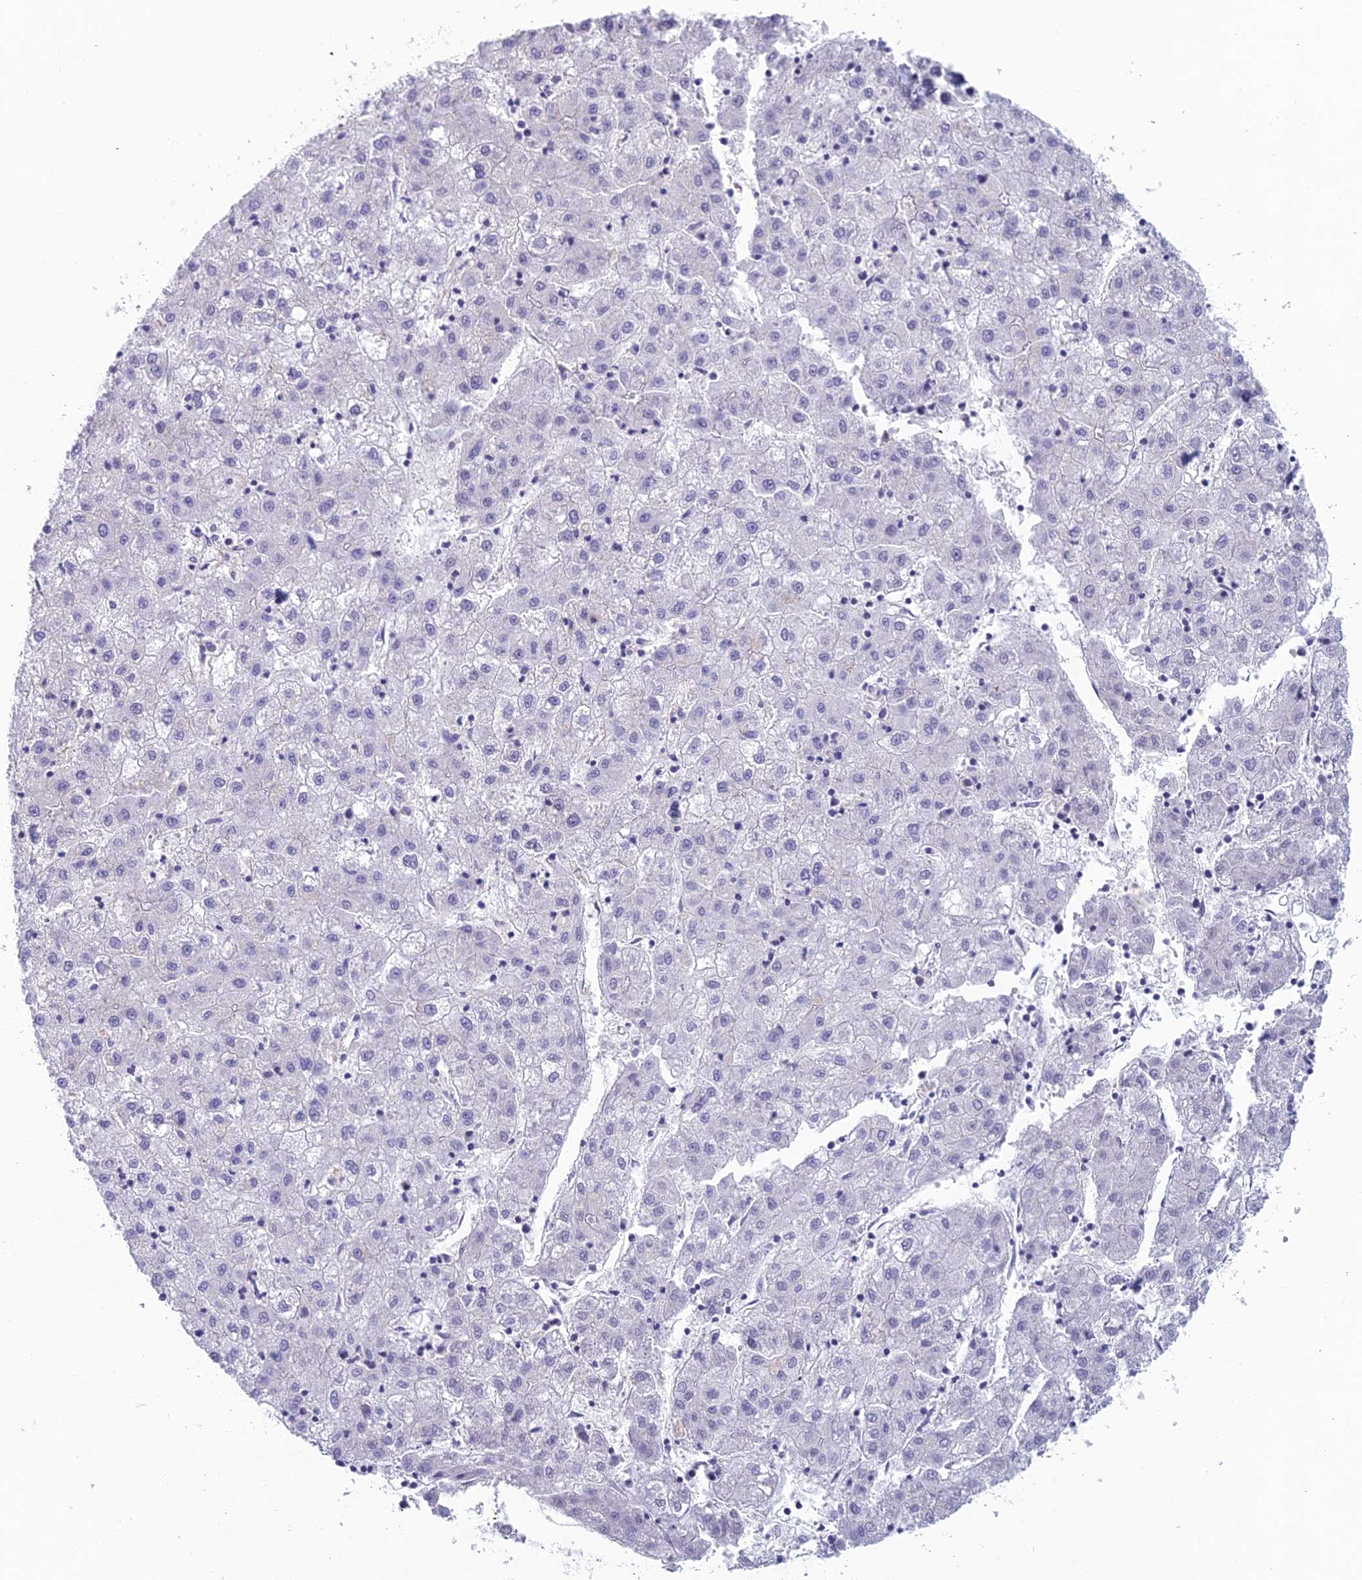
{"staining": {"intensity": "negative", "quantity": "none", "location": "none"}, "tissue": "liver cancer", "cell_type": "Tumor cells", "image_type": "cancer", "snomed": [{"axis": "morphology", "description": "Carcinoma, Hepatocellular, NOS"}, {"axis": "topography", "description": "Liver"}], "caption": "Liver cancer was stained to show a protein in brown. There is no significant positivity in tumor cells. (DAB IHC, high magnification).", "gene": "FERD3L", "patient": {"sex": "male", "age": 72}}